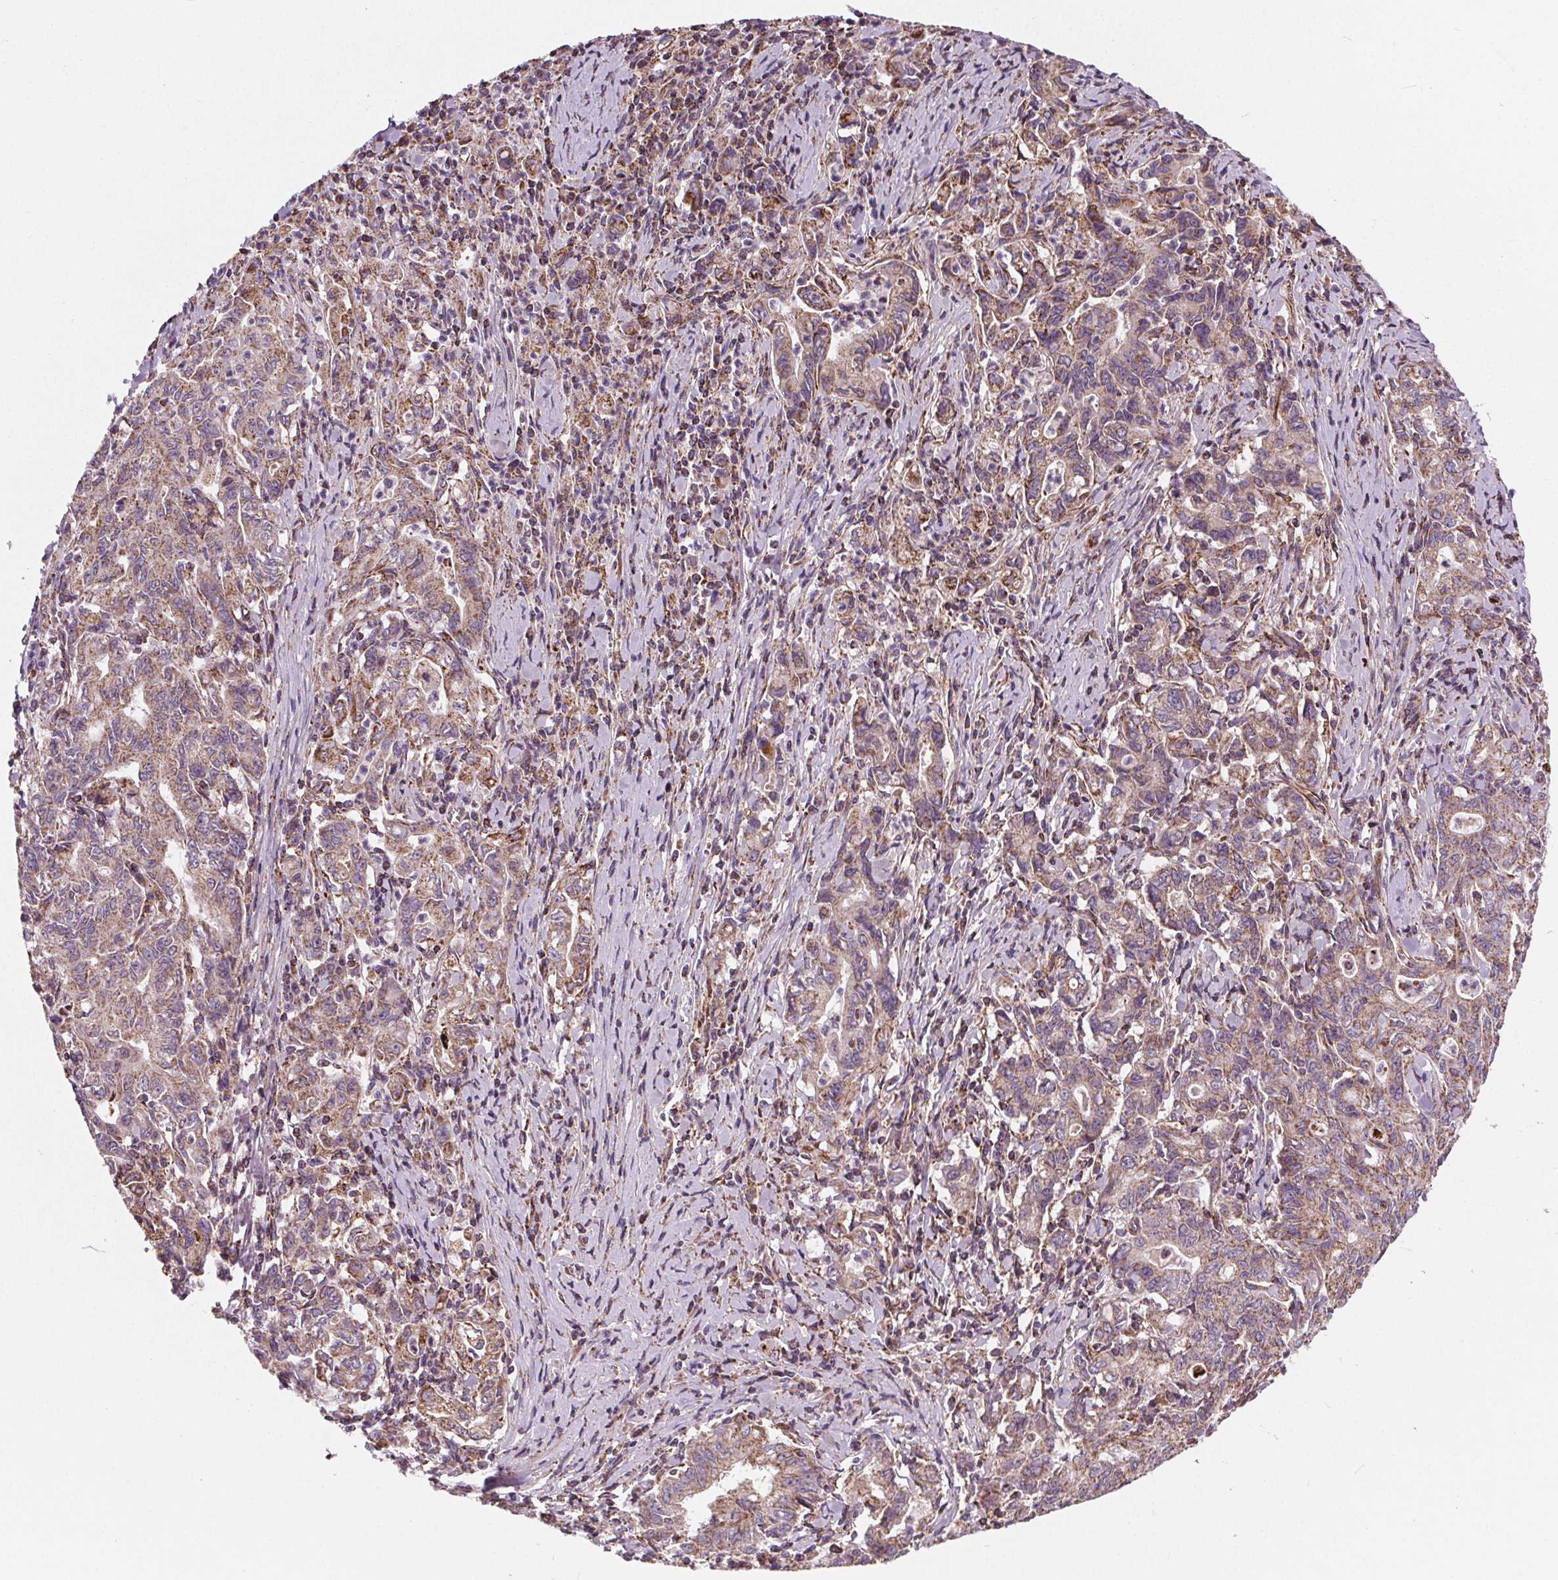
{"staining": {"intensity": "weak", "quantity": "25%-75%", "location": "cytoplasmic/membranous"}, "tissue": "stomach cancer", "cell_type": "Tumor cells", "image_type": "cancer", "snomed": [{"axis": "morphology", "description": "Adenocarcinoma, NOS"}, {"axis": "topography", "description": "Stomach, upper"}], "caption": "Human stomach cancer (adenocarcinoma) stained with a brown dye reveals weak cytoplasmic/membranous positive staining in about 25%-75% of tumor cells.", "gene": "GOLT1B", "patient": {"sex": "female", "age": 79}}